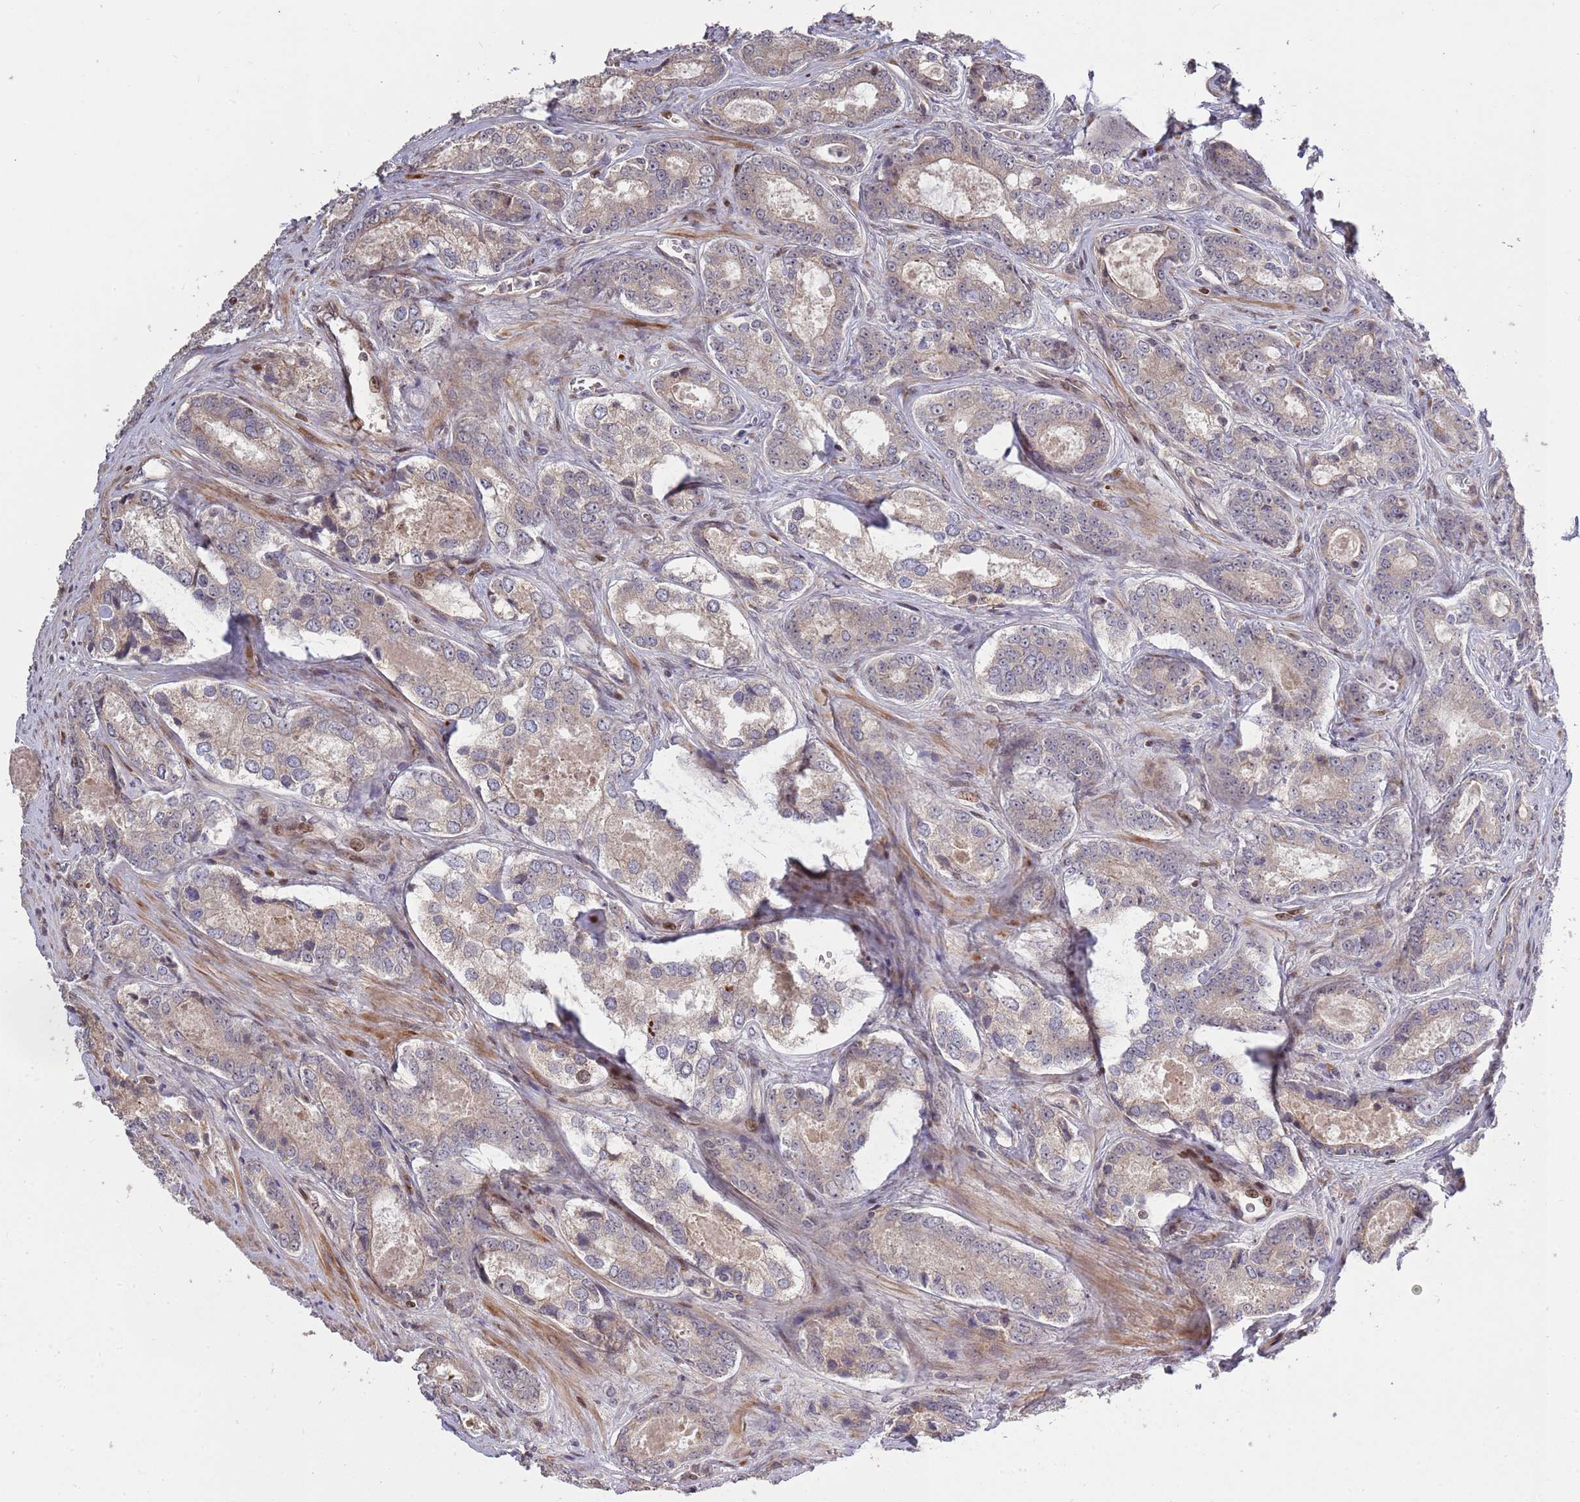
{"staining": {"intensity": "weak", "quantity": ">75%", "location": "cytoplasmic/membranous"}, "tissue": "prostate cancer", "cell_type": "Tumor cells", "image_type": "cancer", "snomed": [{"axis": "morphology", "description": "Adenocarcinoma, Low grade"}, {"axis": "topography", "description": "Prostate"}], "caption": "Protein expression analysis of low-grade adenocarcinoma (prostate) displays weak cytoplasmic/membranous positivity in approximately >75% of tumor cells.", "gene": "SYNDIG1L", "patient": {"sex": "male", "age": 68}}